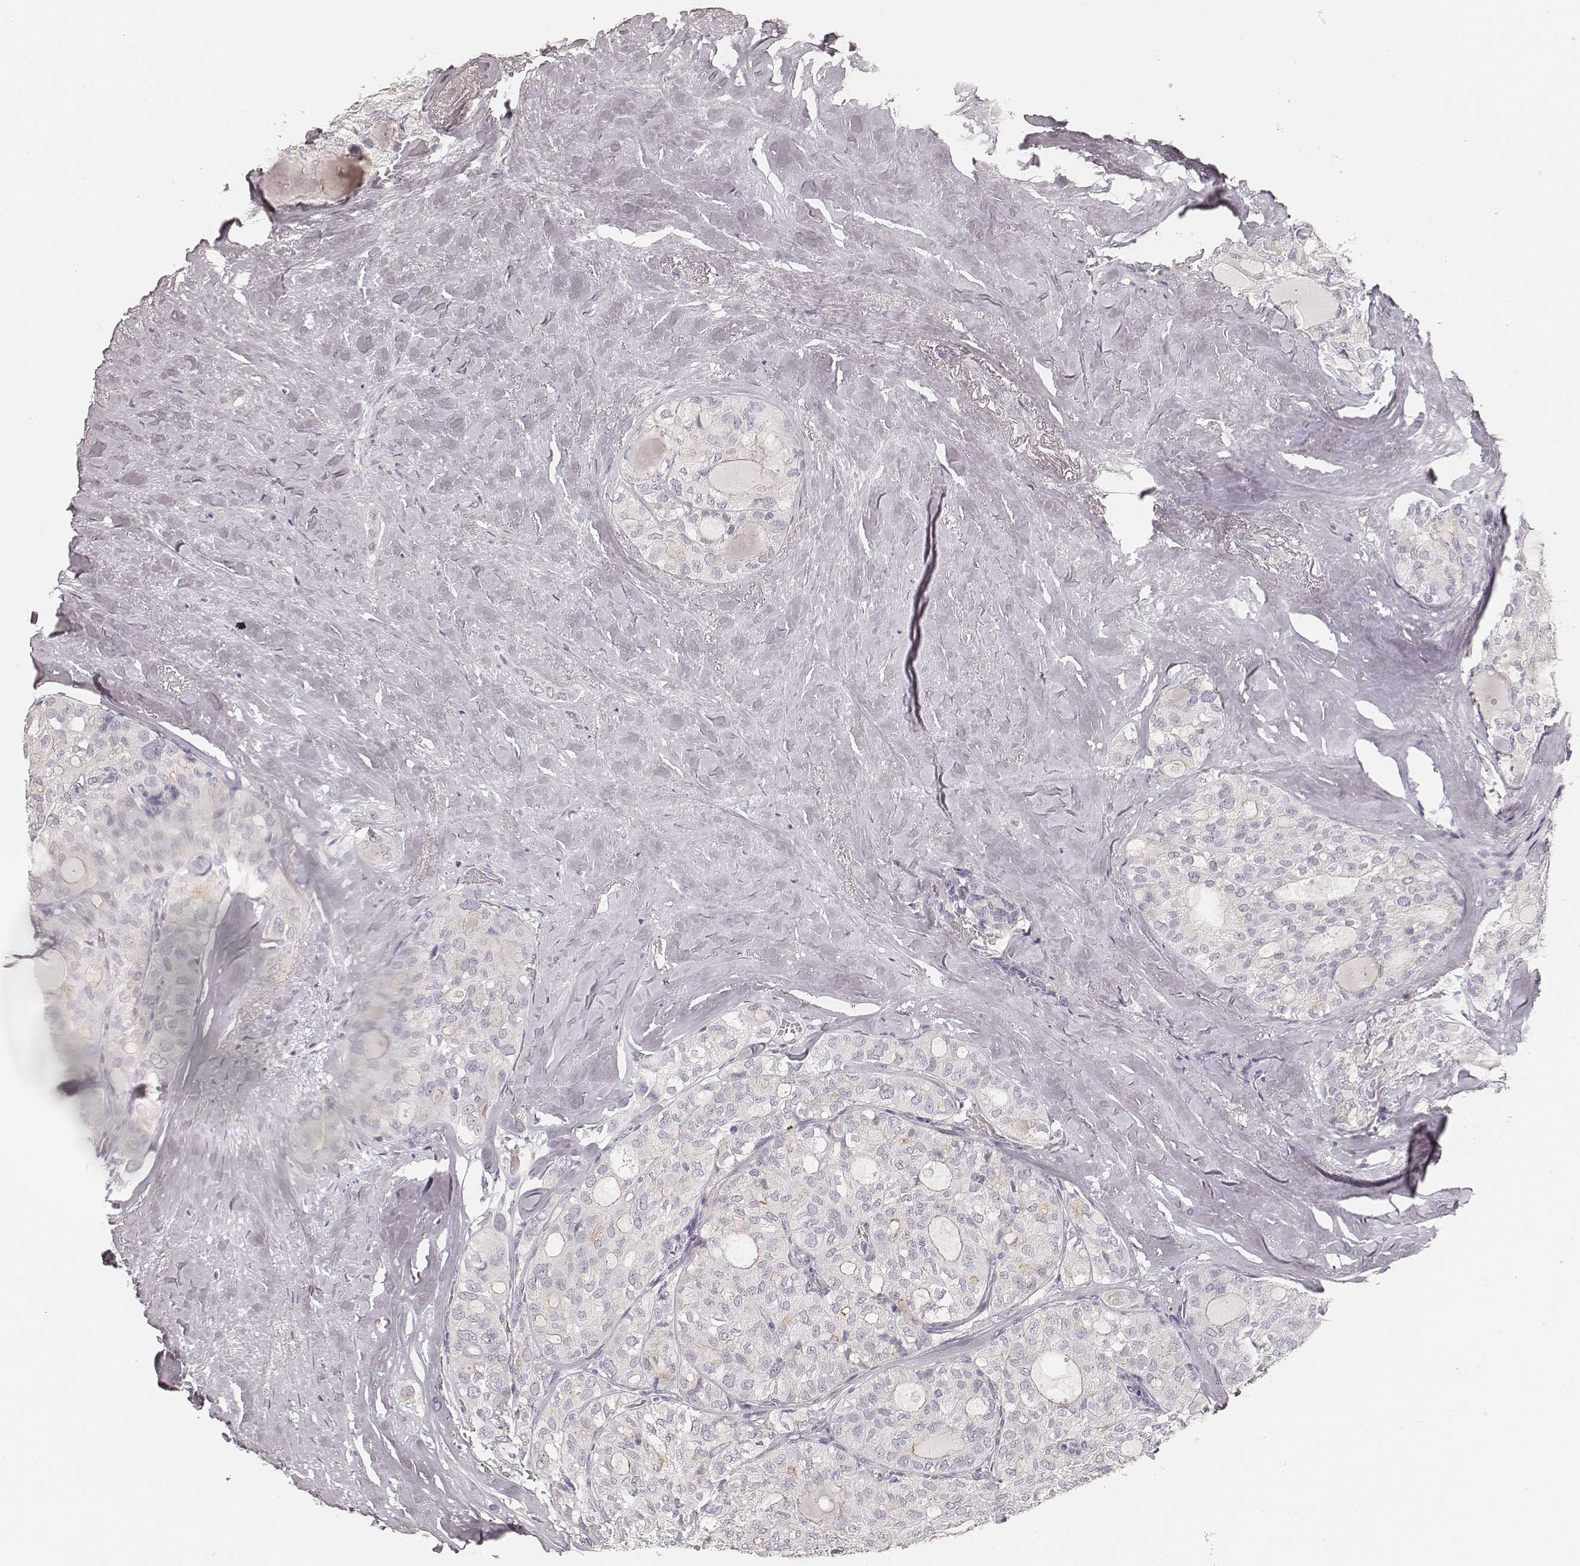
{"staining": {"intensity": "negative", "quantity": "none", "location": "none"}, "tissue": "thyroid cancer", "cell_type": "Tumor cells", "image_type": "cancer", "snomed": [{"axis": "morphology", "description": "Follicular adenoma carcinoma, NOS"}, {"axis": "topography", "description": "Thyroid gland"}], "caption": "A histopathology image of human thyroid follicular adenoma carcinoma is negative for staining in tumor cells.", "gene": "HNF4G", "patient": {"sex": "male", "age": 75}}